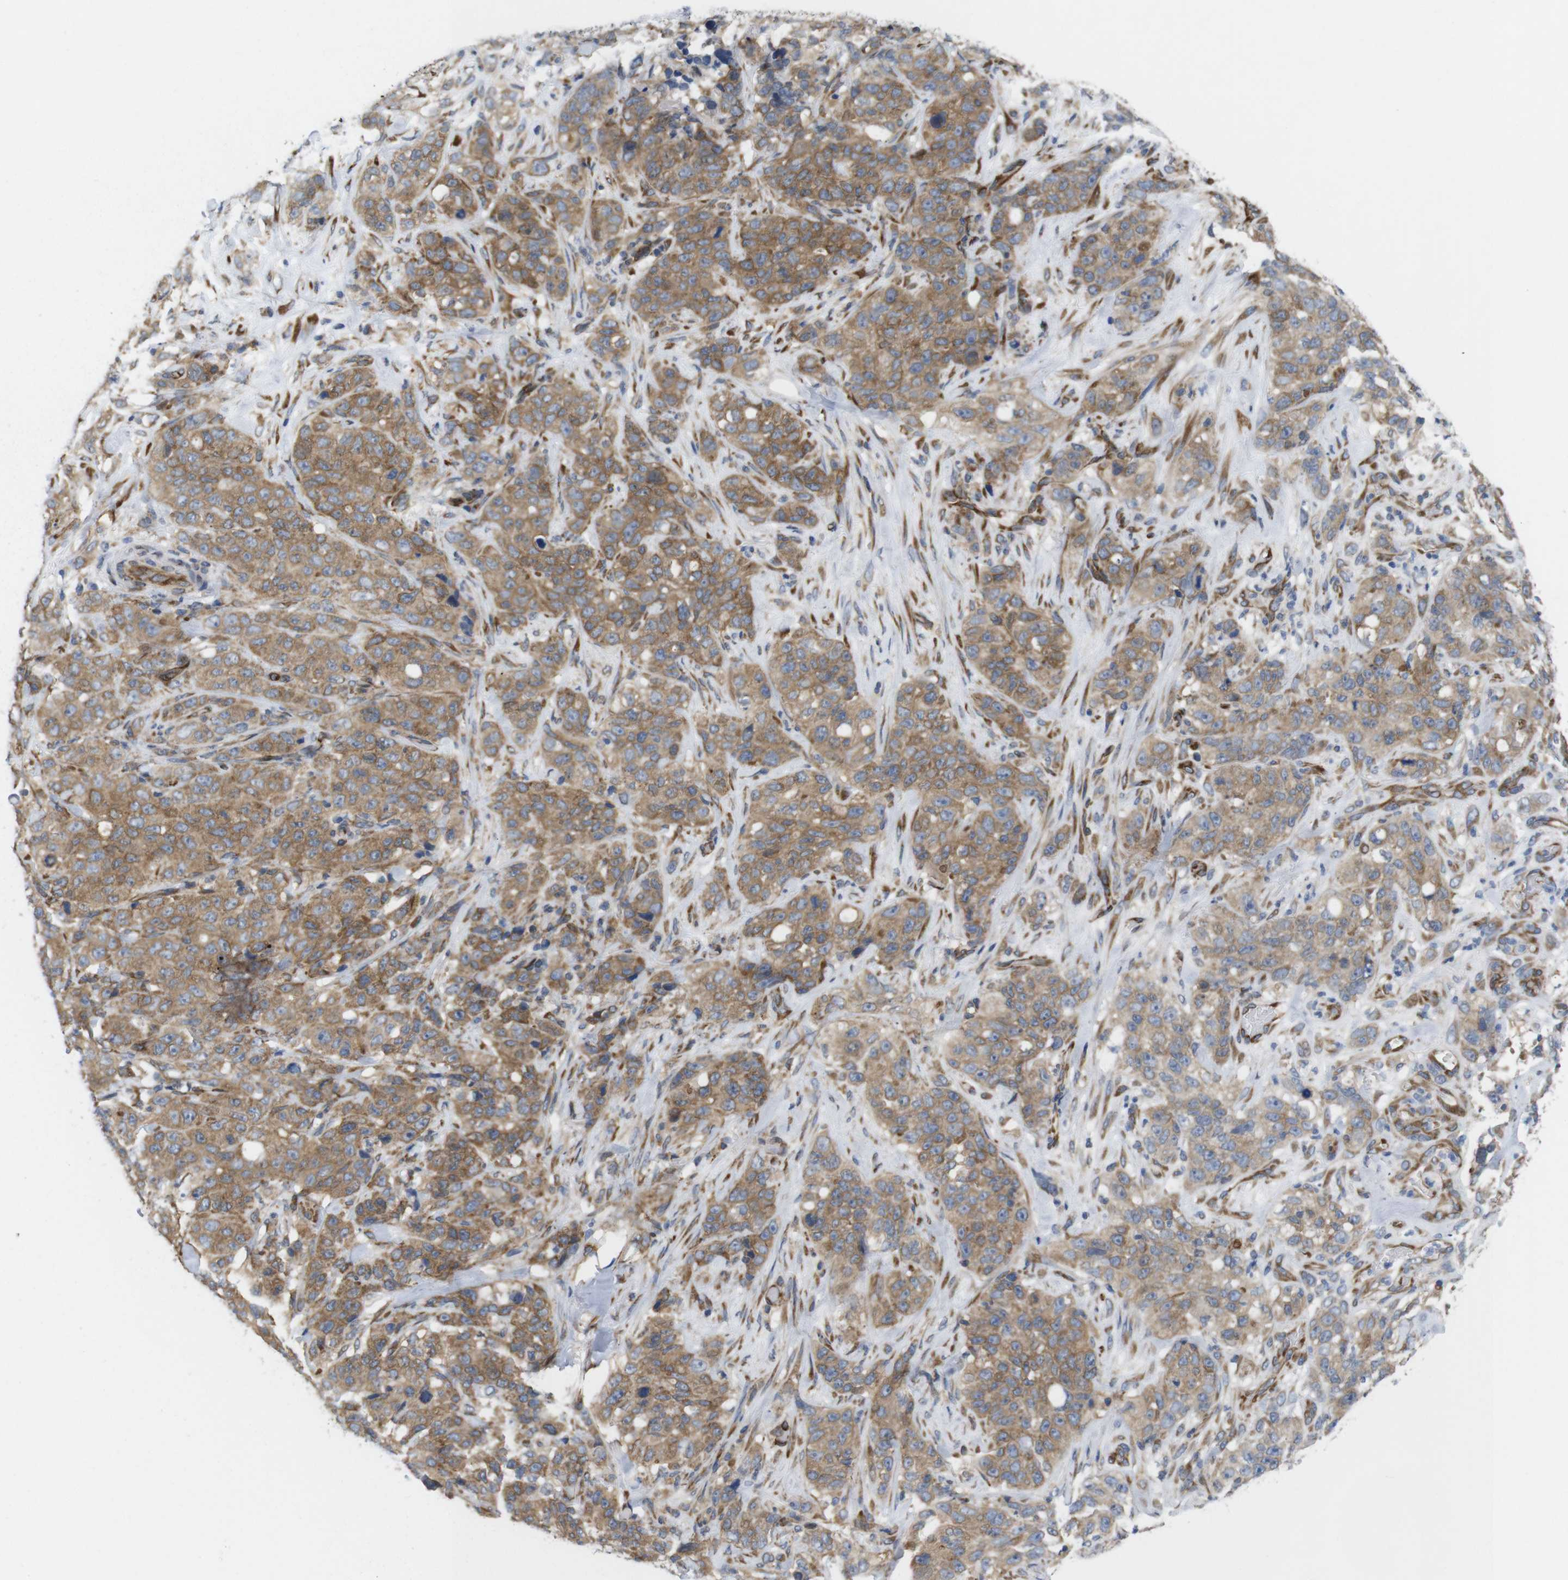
{"staining": {"intensity": "moderate", "quantity": ">75%", "location": "cytoplasmic/membranous"}, "tissue": "stomach cancer", "cell_type": "Tumor cells", "image_type": "cancer", "snomed": [{"axis": "morphology", "description": "Adenocarcinoma, NOS"}, {"axis": "topography", "description": "Stomach"}], "caption": "This is a micrograph of immunohistochemistry staining of stomach adenocarcinoma, which shows moderate positivity in the cytoplasmic/membranous of tumor cells.", "gene": "PCNX2", "patient": {"sex": "male", "age": 48}}